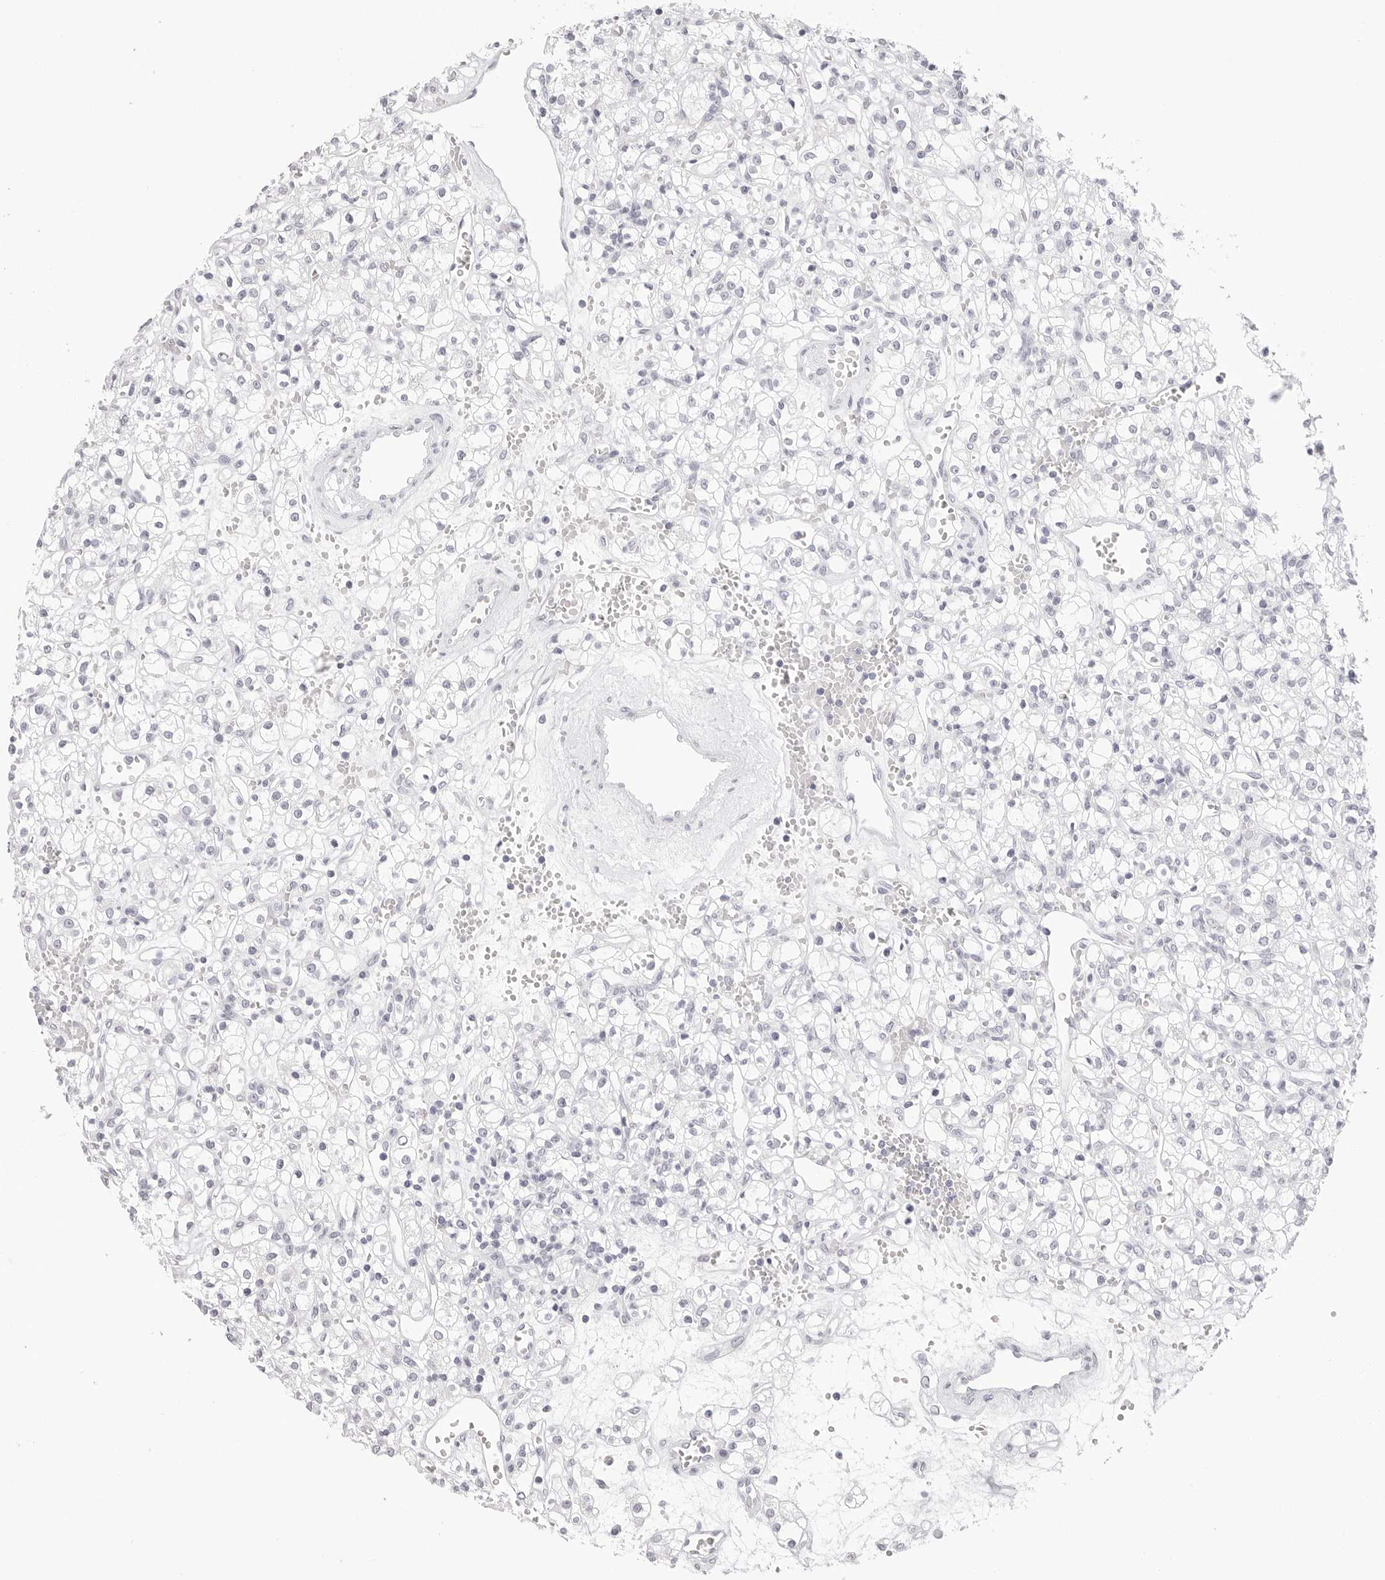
{"staining": {"intensity": "negative", "quantity": "none", "location": "none"}, "tissue": "renal cancer", "cell_type": "Tumor cells", "image_type": "cancer", "snomed": [{"axis": "morphology", "description": "Adenocarcinoma, NOS"}, {"axis": "topography", "description": "Kidney"}], "caption": "The micrograph exhibits no staining of tumor cells in renal cancer (adenocarcinoma). (Immunohistochemistry, brightfield microscopy, high magnification).", "gene": "CST5", "patient": {"sex": "female", "age": 59}}